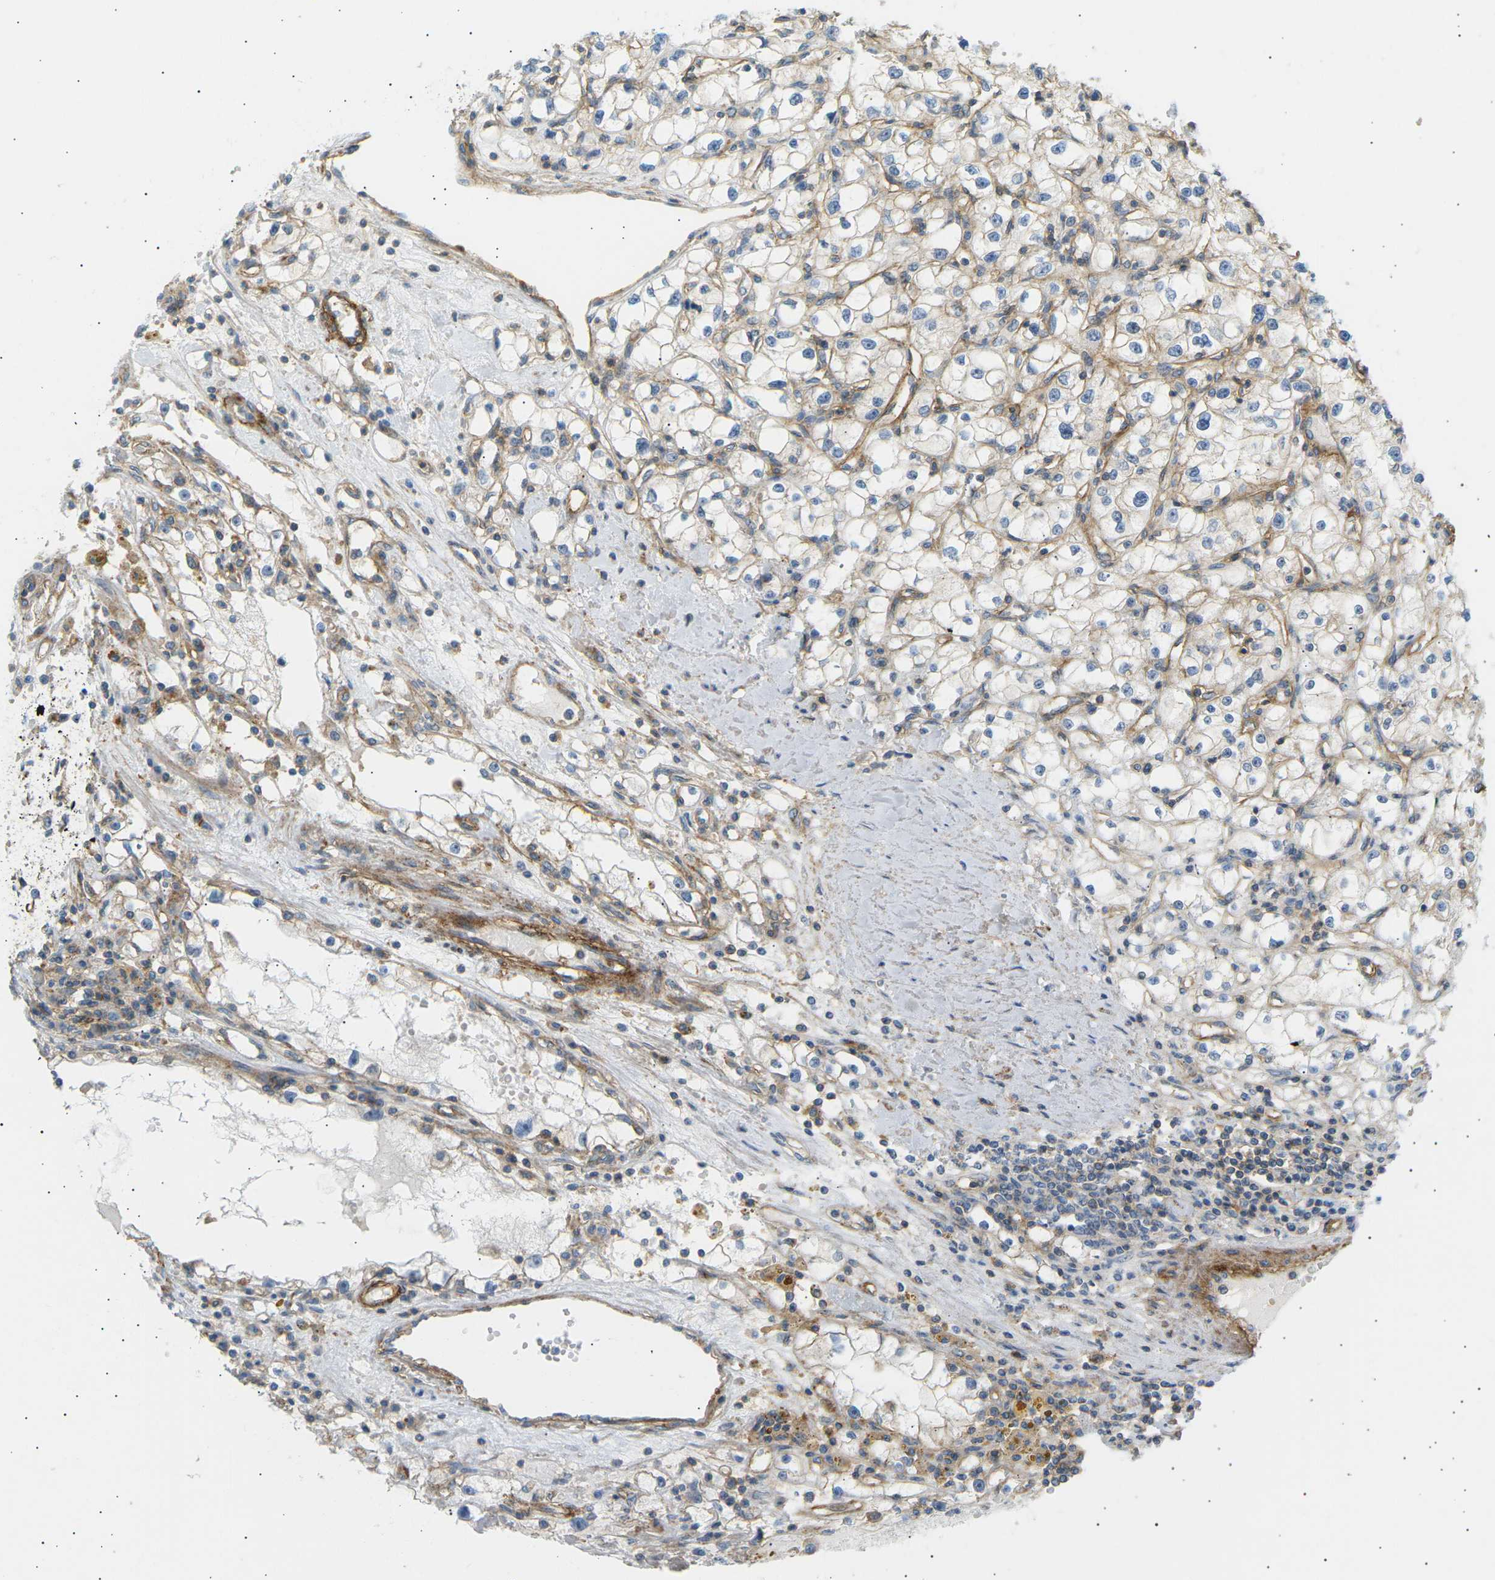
{"staining": {"intensity": "weak", "quantity": "25%-75%", "location": "cytoplasmic/membranous"}, "tissue": "renal cancer", "cell_type": "Tumor cells", "image_type": "cancer", "snomed": [{"axis": "morphology", "description": "Adenocarcinoma, NOS"}, {"axis": "topography", "description": "Kidney"}], "caption": "This image reveals immunohistochemistry (IHC) staining of human renal adenocarcinoma, with low weak cytoplasmic/membranous positivity in approximately 25%-75% of tumor cells.", "gene": "ATP2B4", "patient": {"sex": "male", "age": 56}}